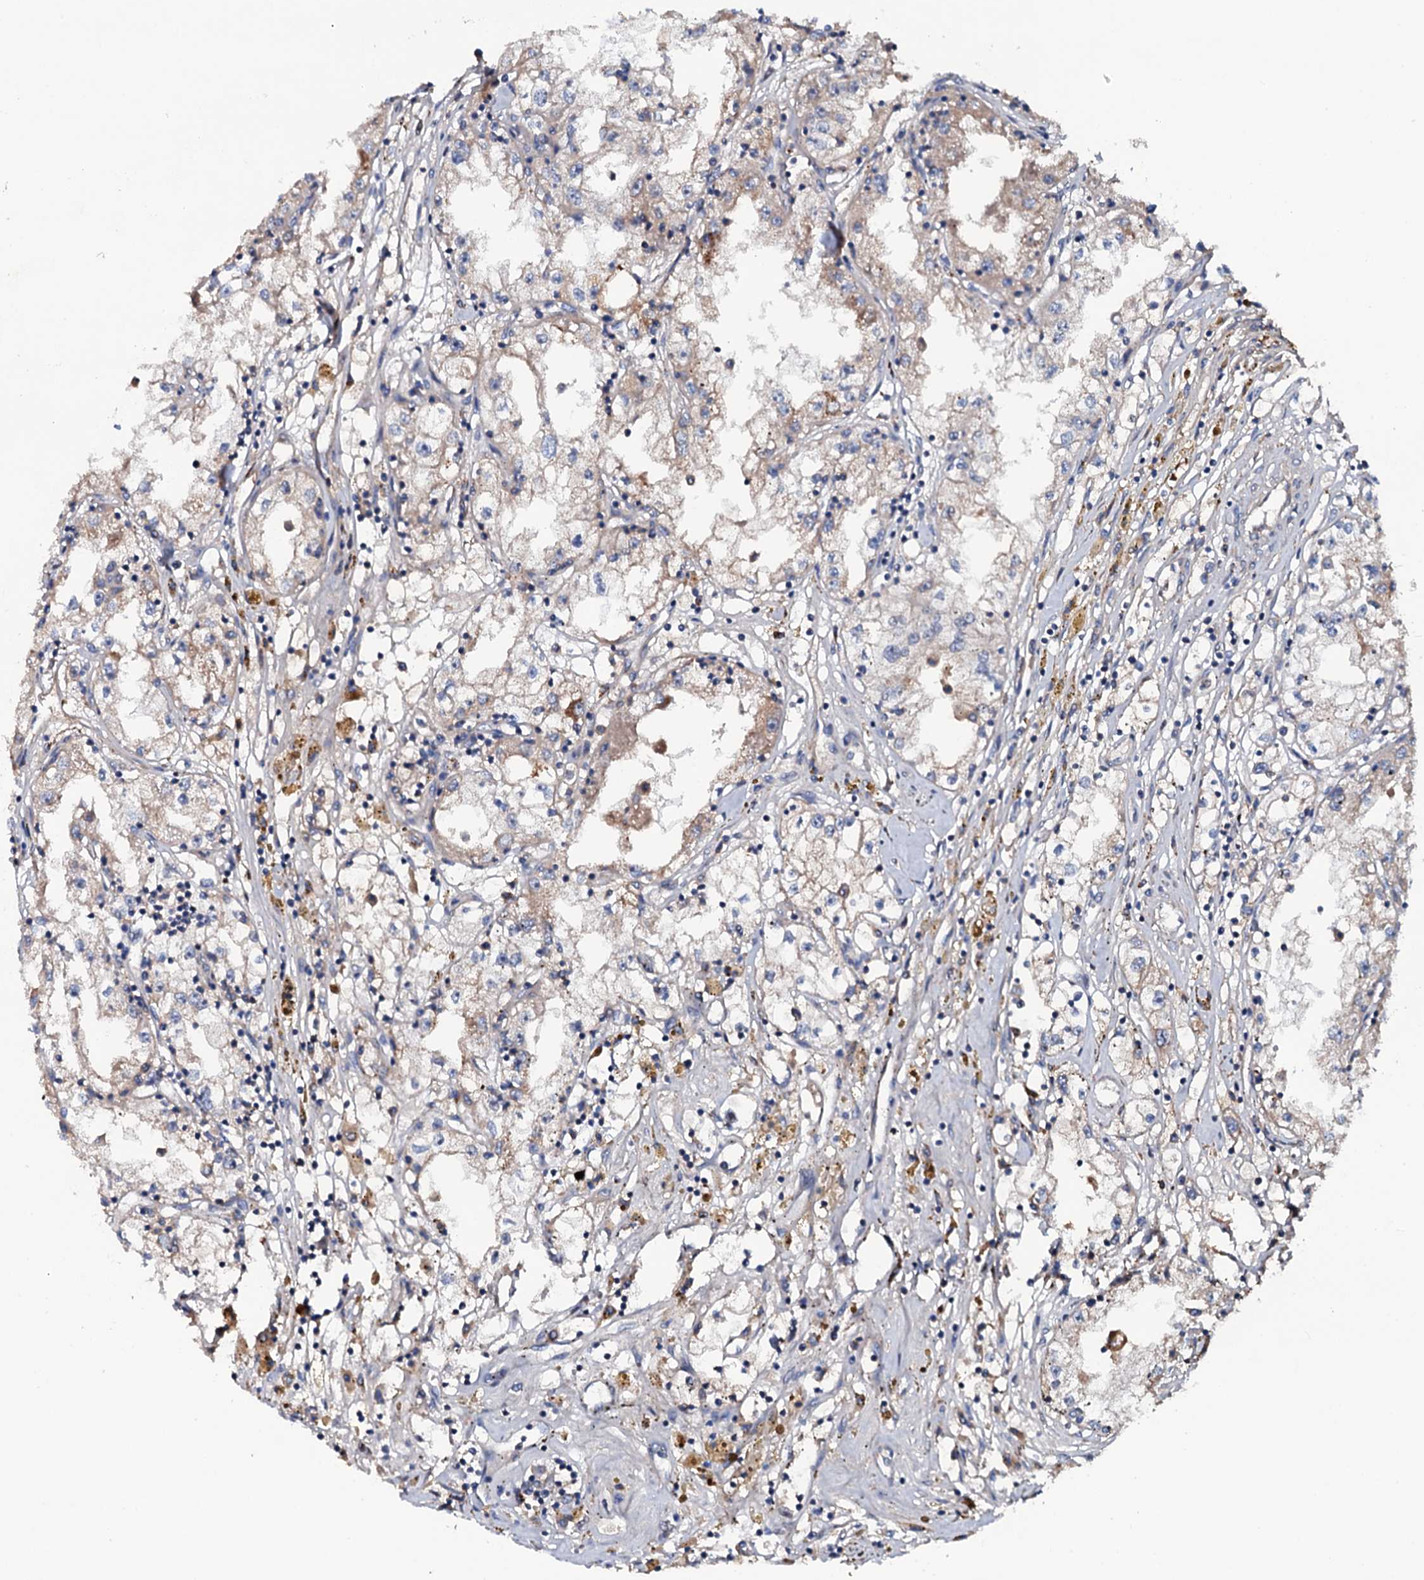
{"staining": {"intensity": "weak", "quantity": "<25%", "location": "cytoplasmic/membranous"}, "tissue": "renal cancer", "cell_type": "Tumor cells", "image_type": "cancer", "snomed": [{"axis": "morphology", "description": "Adenocarcinoma, NOS"}, {"axis": "topography", "description": "Kidney"}], "caption": "Renal adenocarcinoma was stained to show a protein in brown. There is no significant positivity in tumor cells.", "gene": "NEK1", "patient": {"sex": "male", "age": 56}}